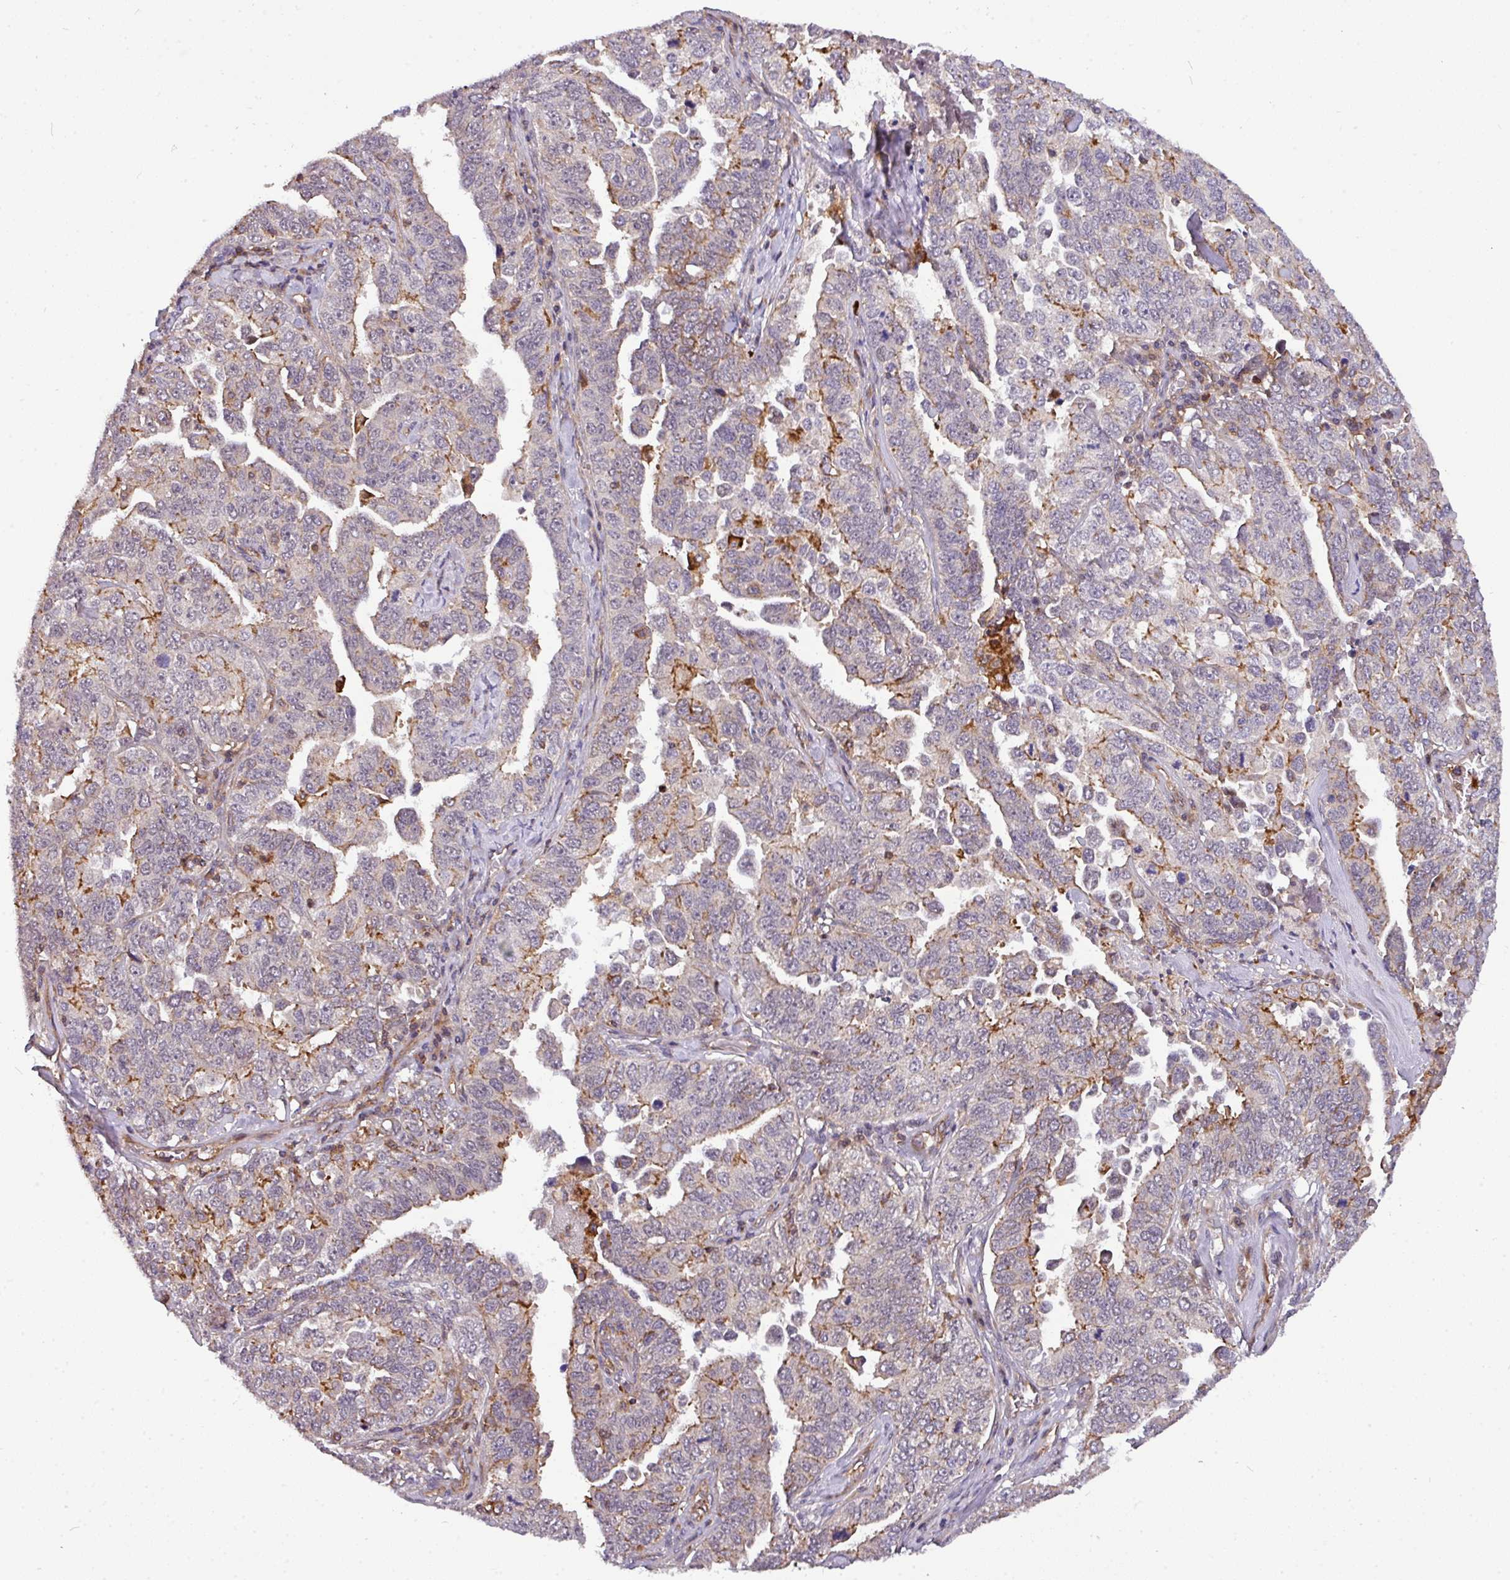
{"staining": {"intensity": "moderate", "quantity": "<25%", "location": "cytoplasmic/membranous"}, "tissue": "ovarian cancer", "cell_type": "Tumor cells", "image_type": "cancer", "snomed": [{"axis": "morphology", "description": "Carcinoma, endometroid"}, {"axis": "topography", "description": "Ovary"}], "caption": "Ovarian cancer (endometroid carcinoma) was stained to show a protein in brown. There is low levels of moderate cytoplasmic/membranous staining in approximately <25% of tumor cells.", "gene": "CASS4", "patient": {"sex": "female", "age": 62}}